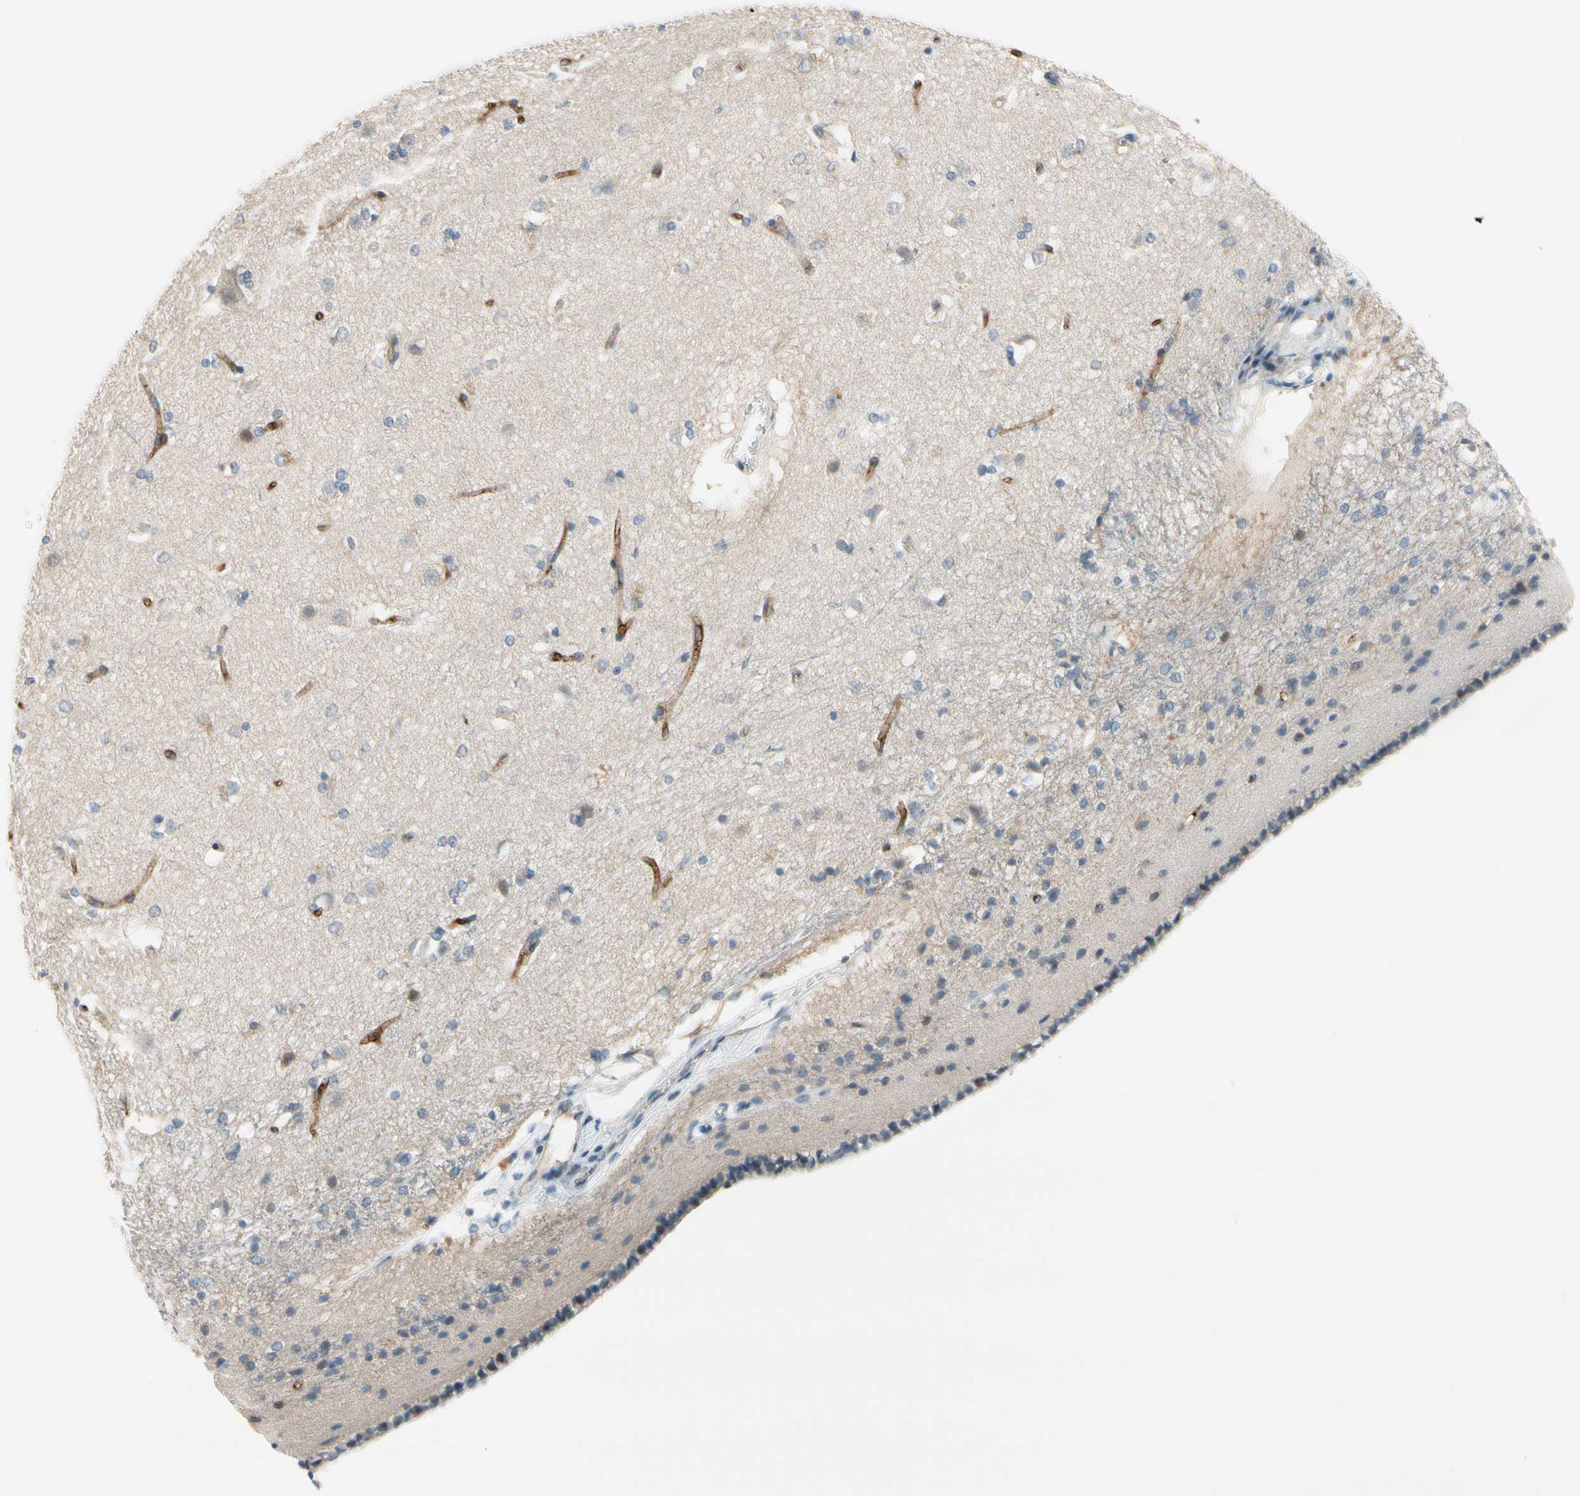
{"staining": {"intensity": "negative", "quantity": "none", "location": "none"}, "tissue": "caudate", "cell_type": "Glial cells", "image_type": "normal", "snomed": [{"axis": "morphology", "description": "Normal tissue, NOS"}, {"axis": "topography", "description": "Lateral ventricle wall"}], "caption": "This is a micrograph of IHC staining of unremarkable caudate, which shows no staining in glial cells.", "gene": "CFAP36", "patient": {"sex": "female", "age": 19}}